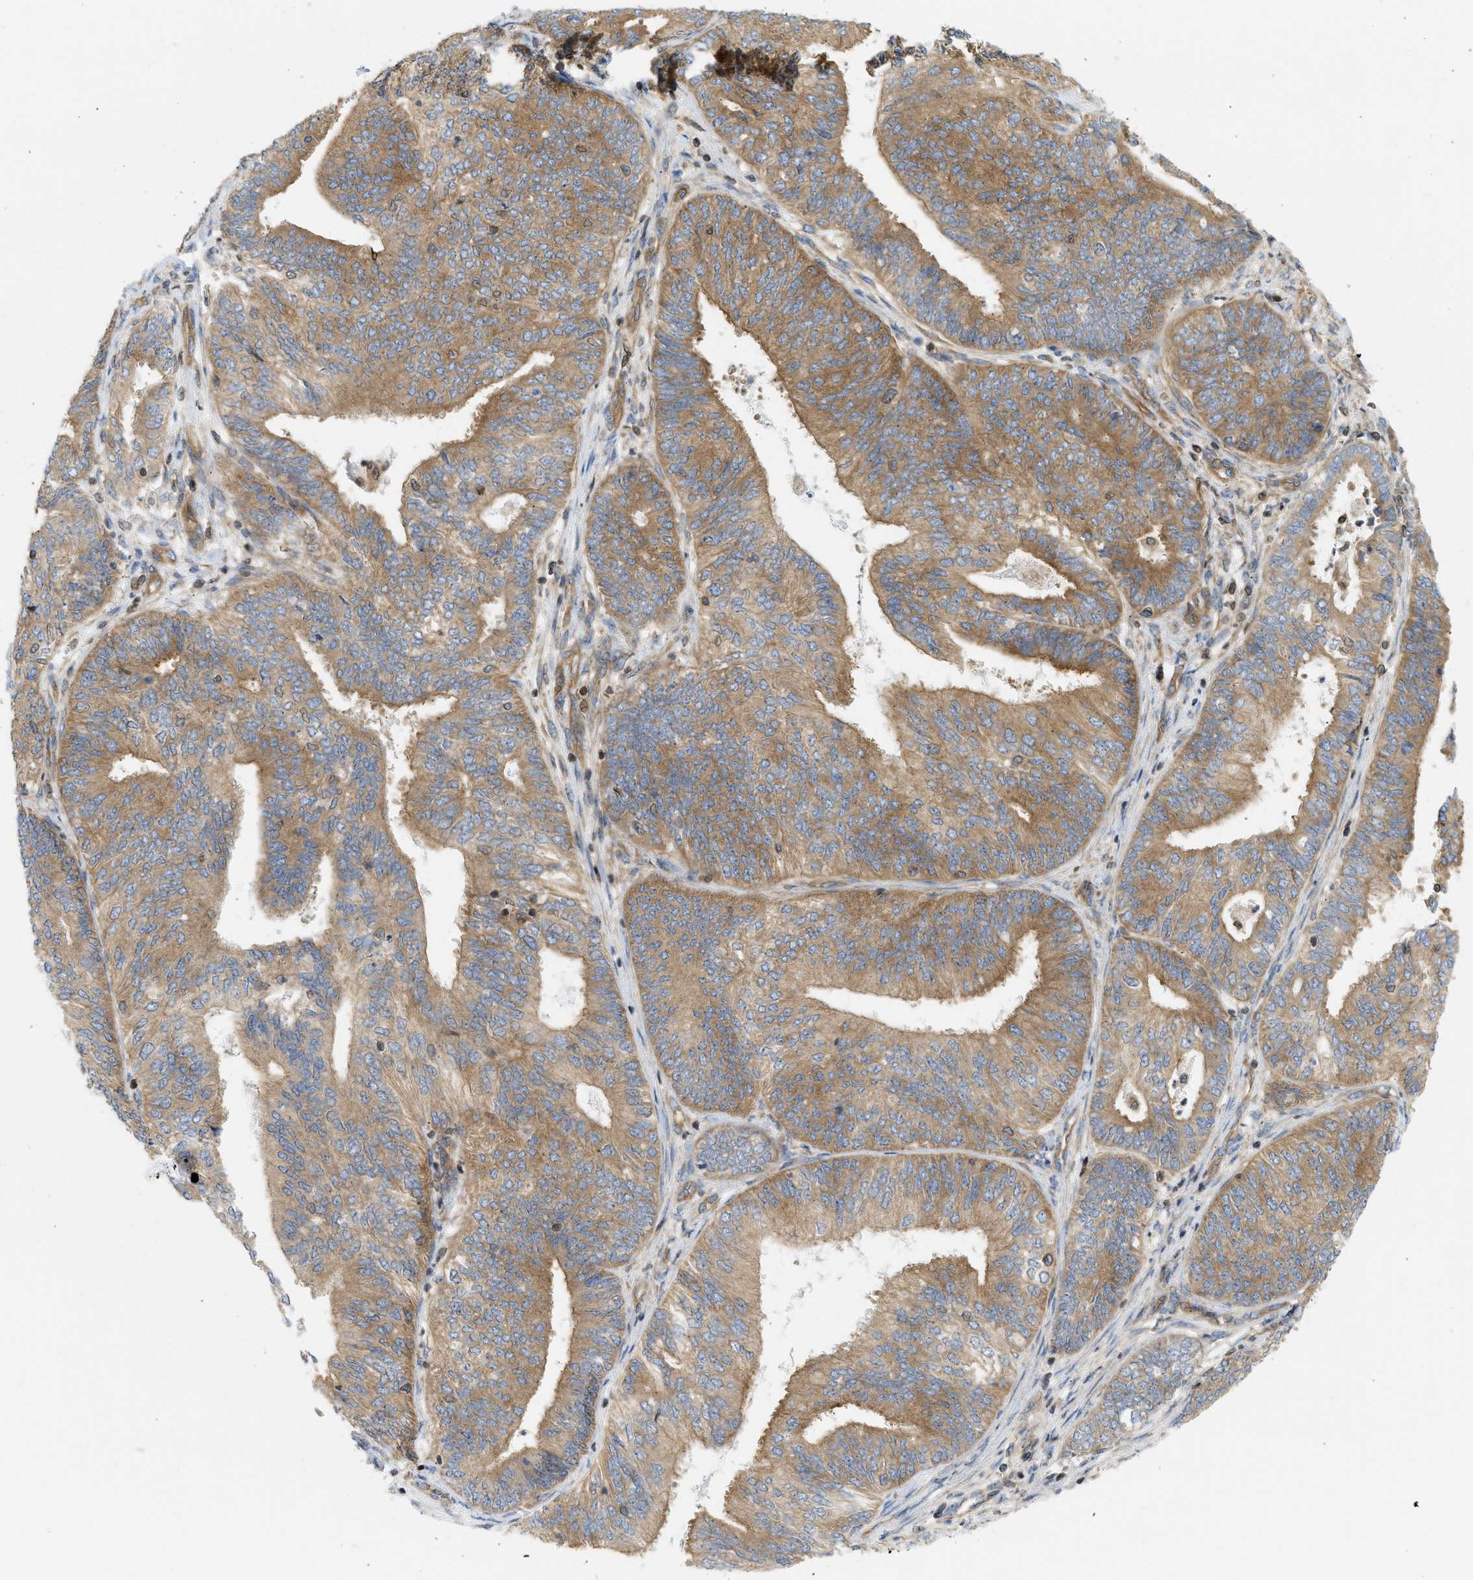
{"staining": {"intensity": "moderate", "quantity": ">75%", "location": "cytoplasmic/membranous"}, "tissue": "endometrial cancer", "cell_type": "Tumor cells", "image_type": "cancer", "snomed": [{"axis": "morphology", "description": "Adenocarcinoma, NOS"}, {"axis": "topography", "description": "Endometrium"}], "caption": "Brown immunohistochemical staining in human adenocarcinoma (endometrial) exhibits moderate cytoplasmic/membranous staining in approximately >75% of tumor cells.", "gene": "STRN", "patient": {"sex": "female", "age": 58}}